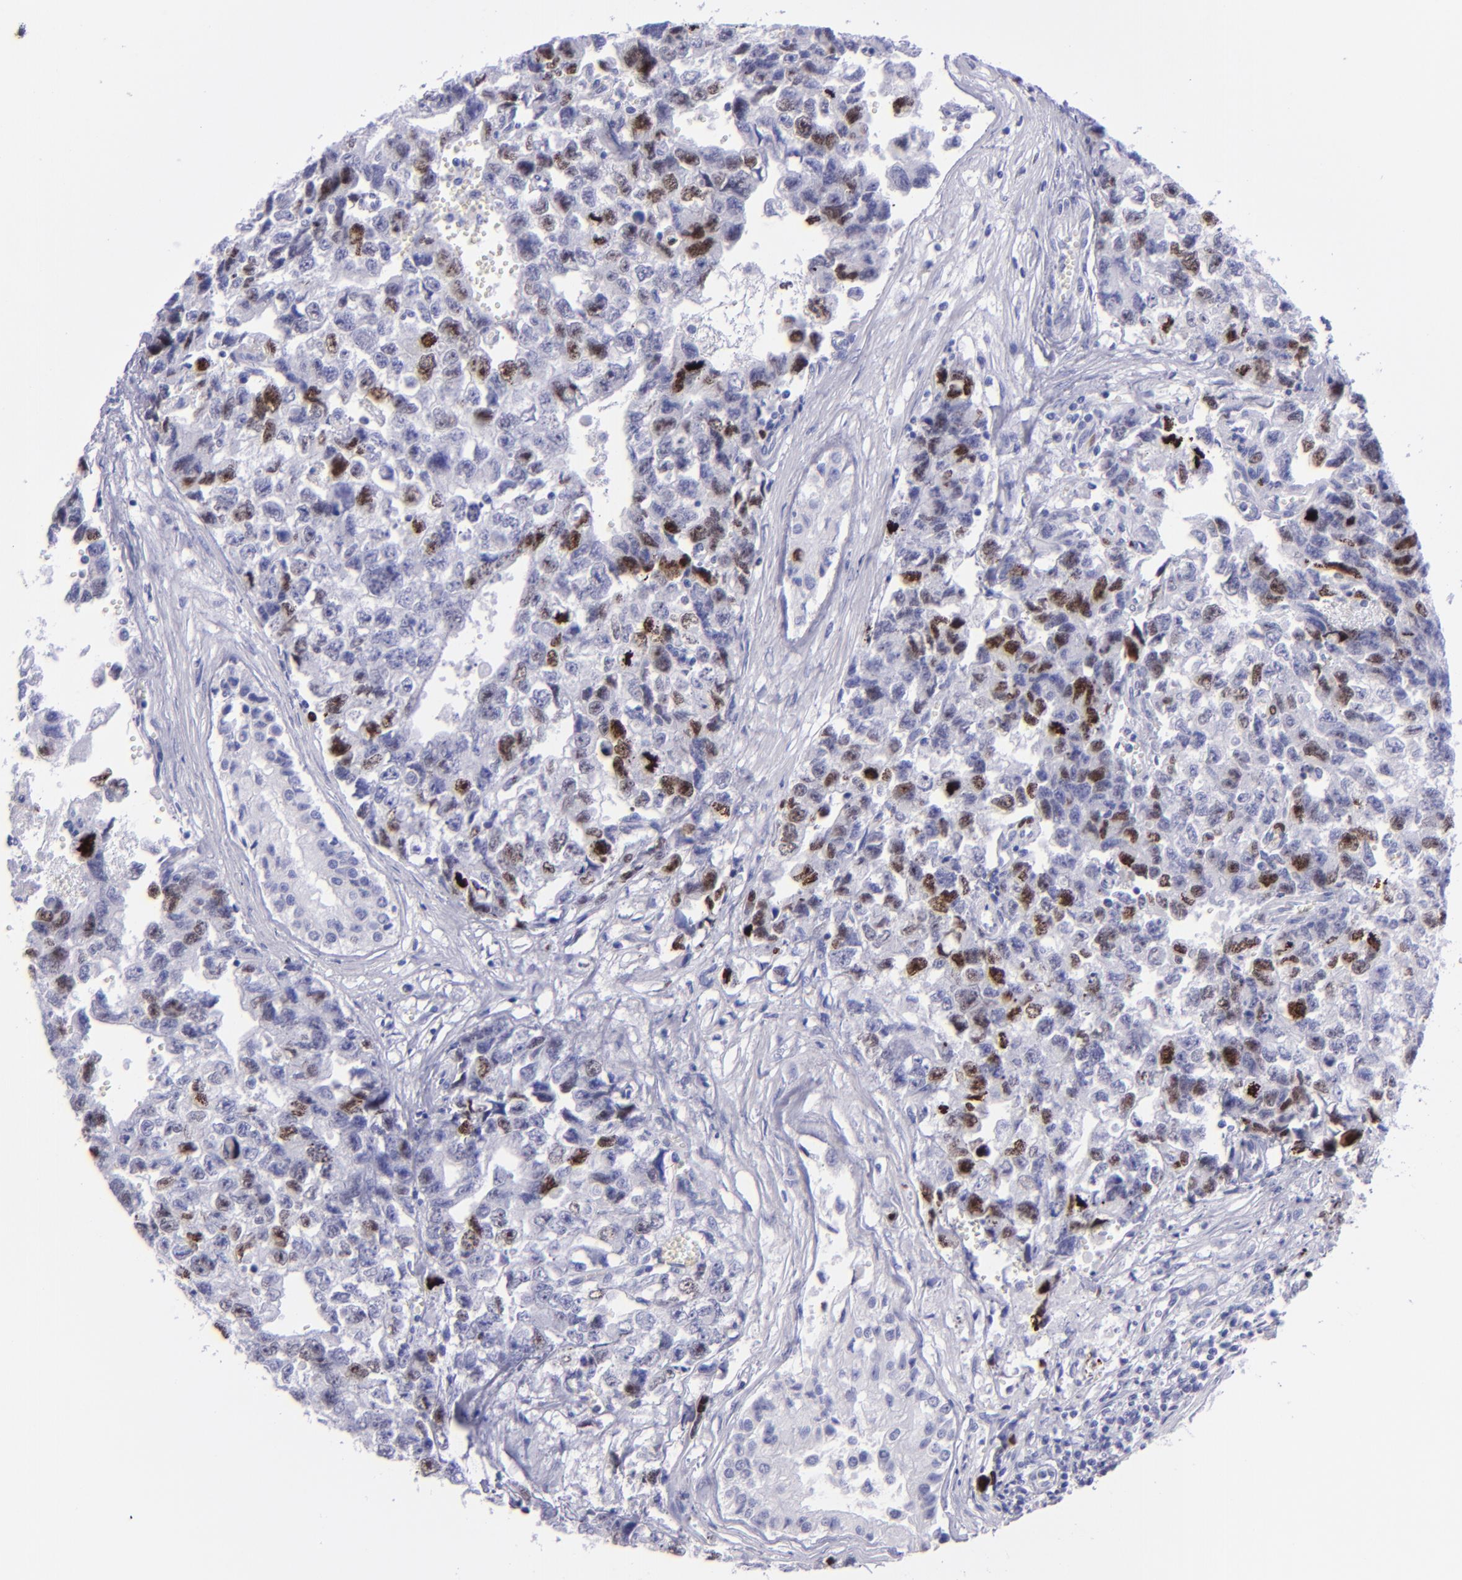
{"staining": {"intensity": "strong", "quantity": "25%-75%", "location": "nuclear"}, "tissue": "testis cancer", "cell_type": "Tumor cells", "image_type": "cancer", "snomed": [{"axis": "morphology", "description": "Carcinoma, Embryonal, NOS"}, {"axis": "topography", "description": "Testis"}], "caption": "There is high levels of strong nuclear expression in tumor cells of testis embryonal carcinoma, as demonstrated by immunohistochemical staining (brown color).", "gene": "TOP2A", "patient": {"sex": "male", "age": 31}}